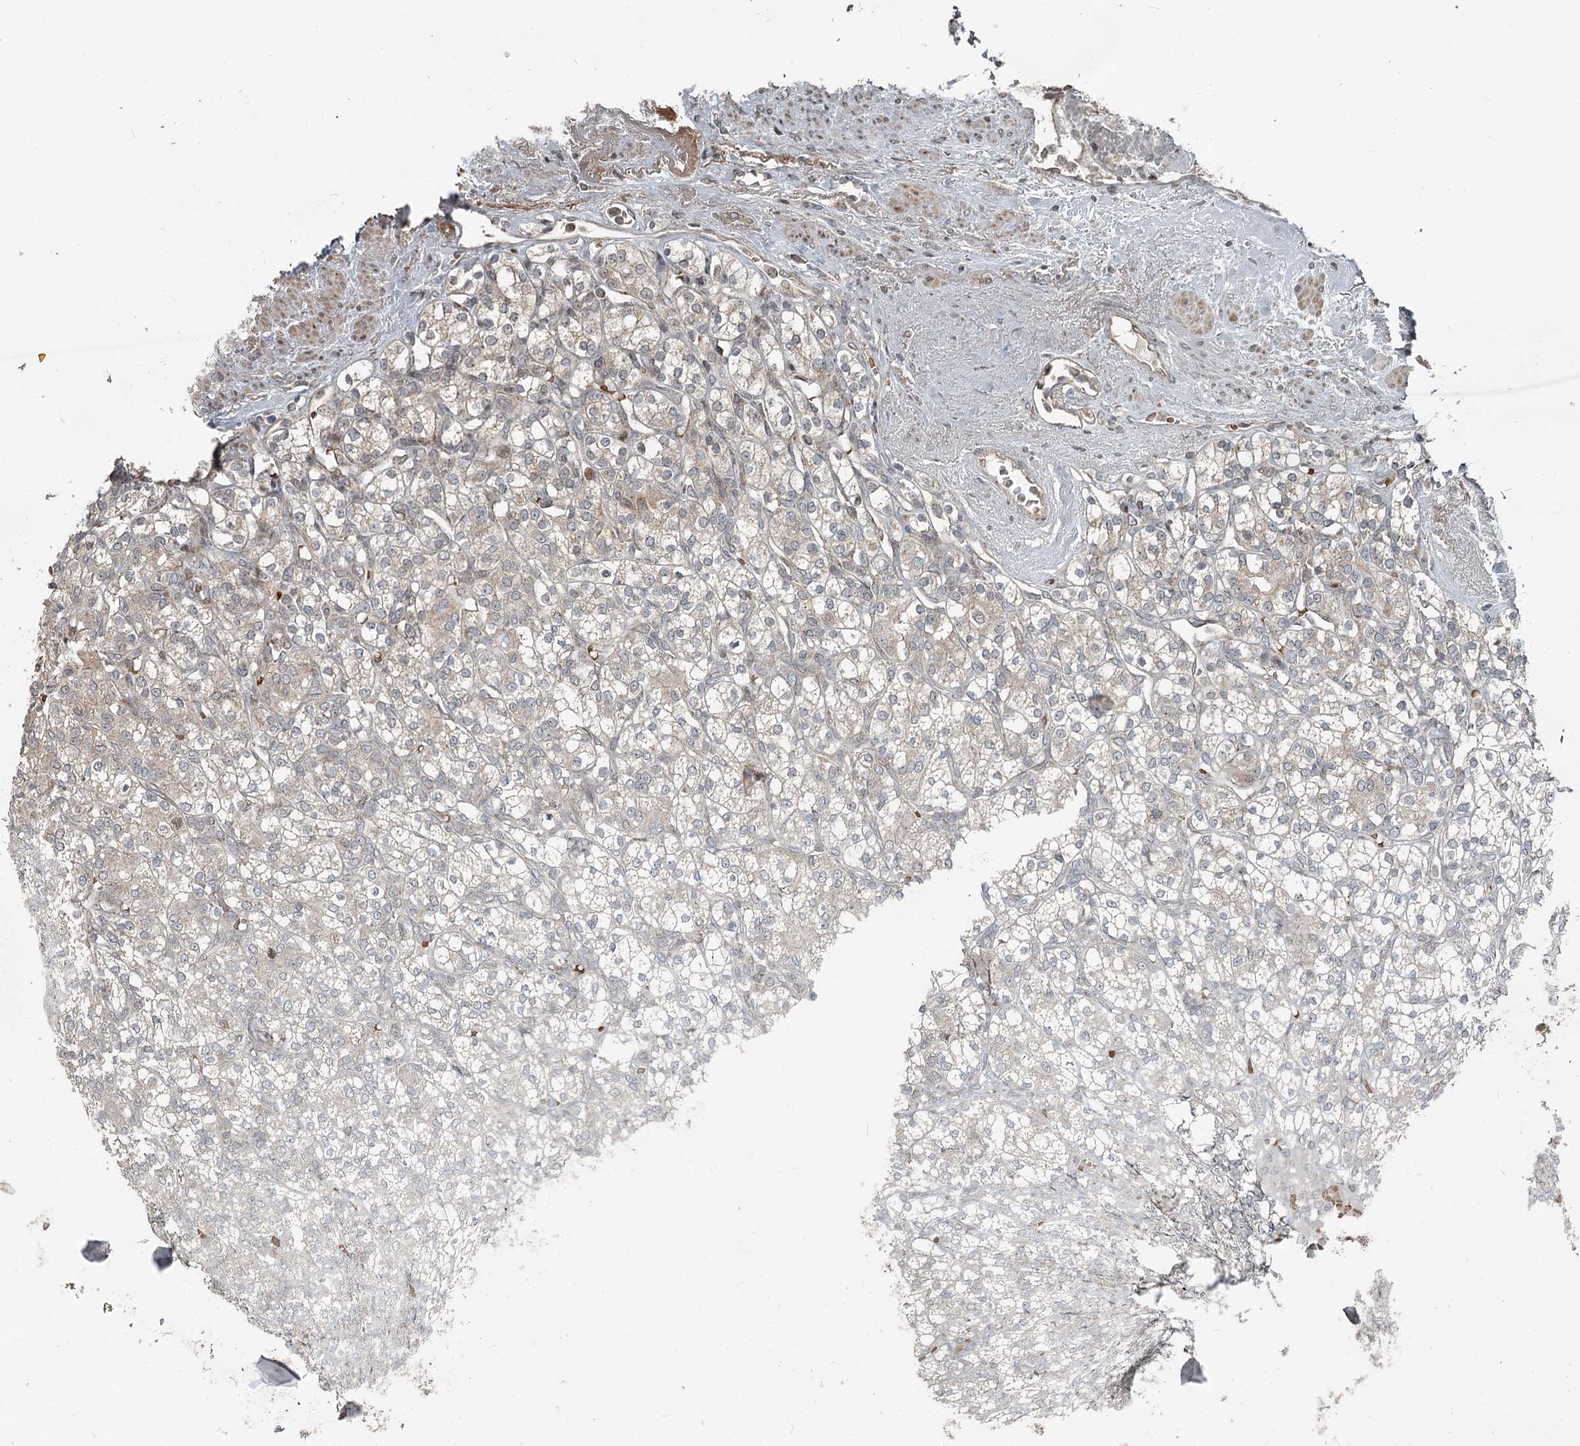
{"staining": {"intensity": "weak", "quantity": "25%-75%", "location": "cytoplasmic/membranous"}, "tissue": "renal cancer", "cell_type": "Tumor cells", "image_type": "cancer", "snomed": [{"axis": "morphology", "description": "Adenocarcinoma, NOS"}, {"axis": "topography", "description": "Kidney"}], "caption": "Human renal cancer stained for a protein (brown) reveals weak cytoplasmic/membranous positive expression in about 25%-75% of tumor cells.", "gene": "RASSF8", "patient": {"sex": "male", "age": 77}}